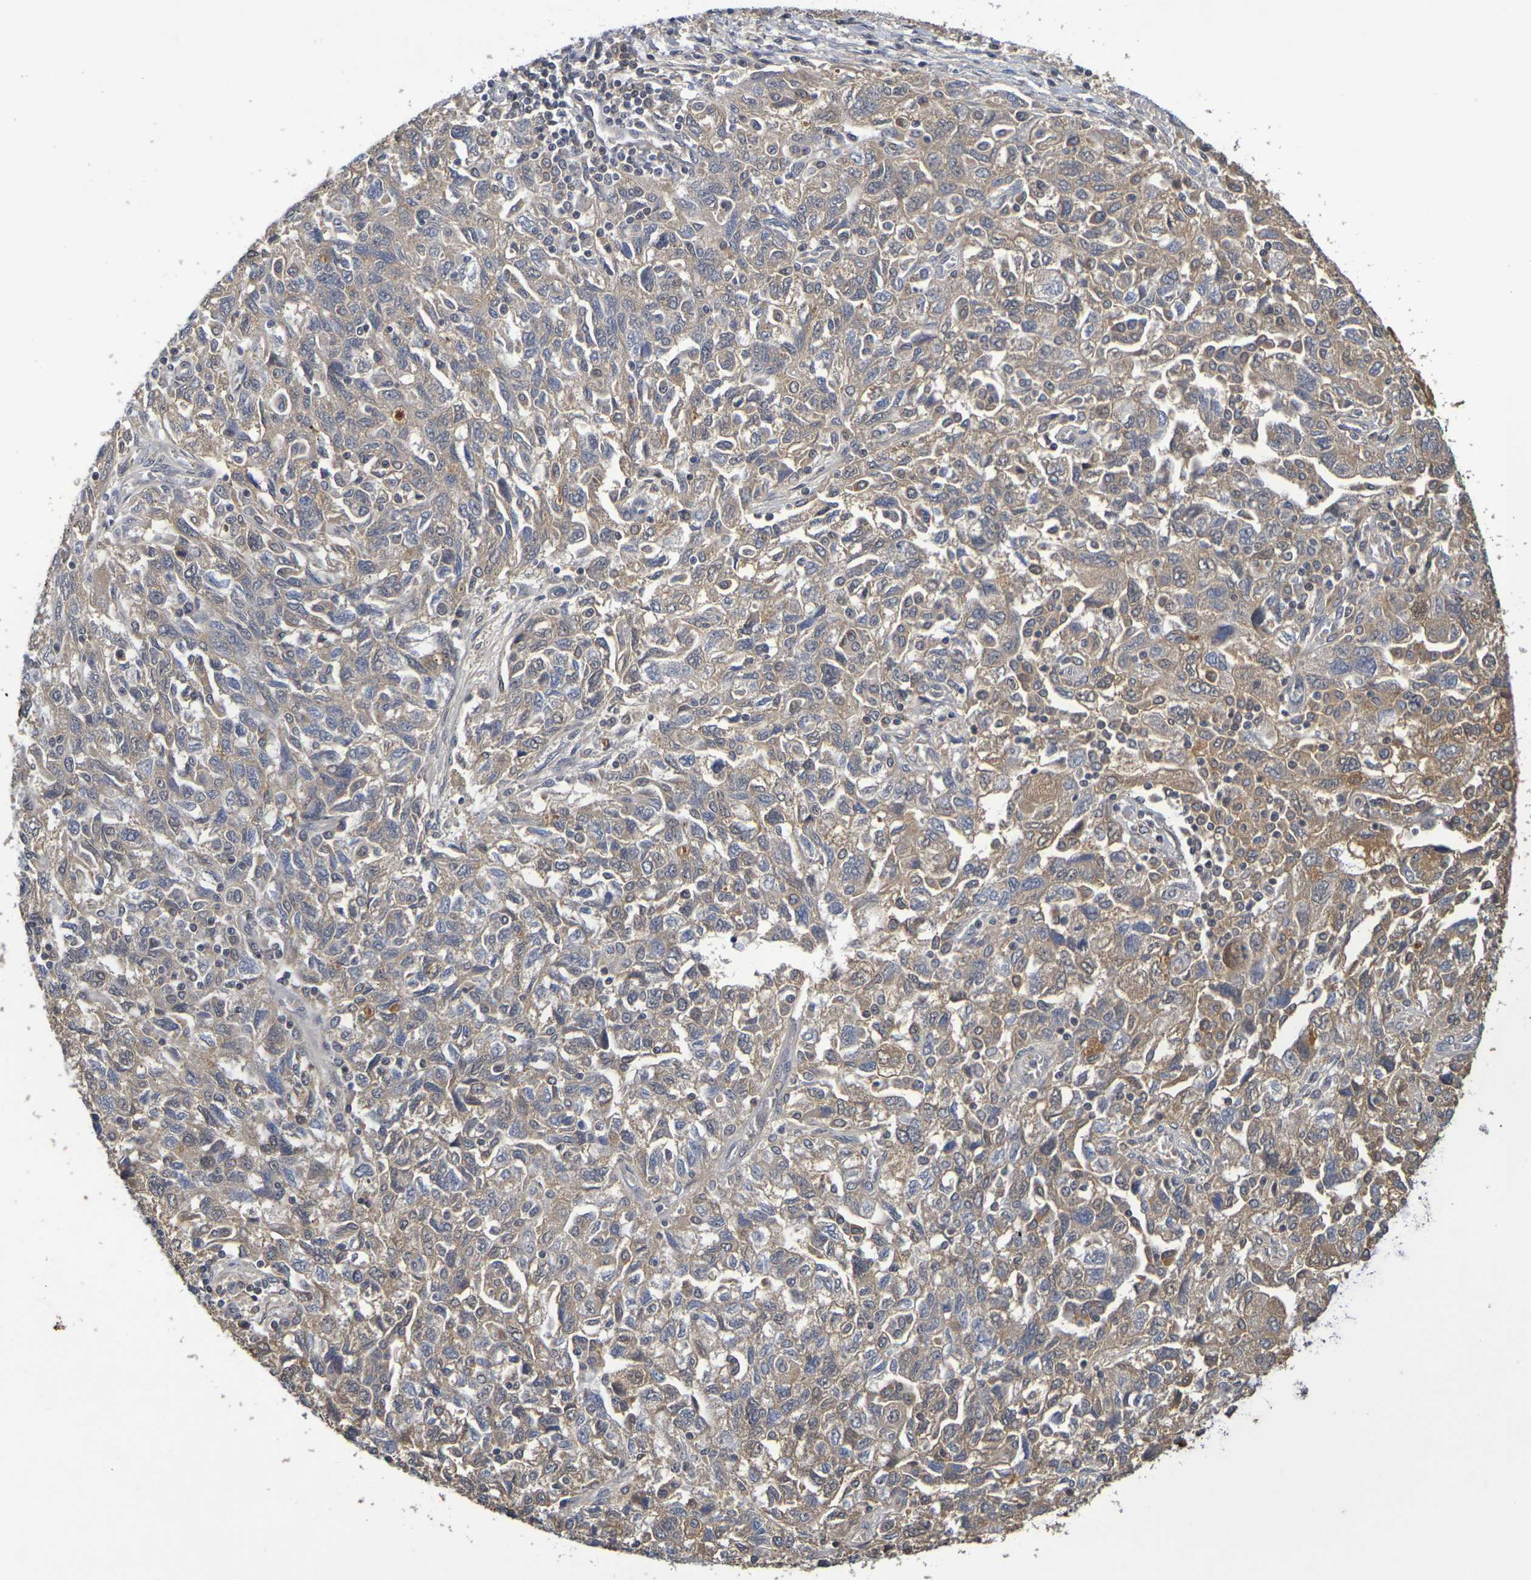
{"staining": {"intensity": "weak", "quantity": "25%-75%", "location": "nuclear"}, "tissue": "ovarian cancer", "cell_type": "Tumor cells", "image_type": "cancer", "snomed": [{"axis": "morphology", "description": "Carcinoma, NOS"}, {"axis": "morphology", "description": "Cystadenocarcinoma, serous, NOS"}, {"axis": "topography", "description": "Ovary"}], "caption": "Ovarian cancer (carcinoma) stained with immunohistochemistry (IHC) displays weak nuclear expression in about 25%-75% of tumor cells. The staining was performed using DAB (3,3'-diaminobenzidine) to visualize the protein expression in brown, while the nuclei were stained in blue with hematoxylin (Magnification: 20x).", "gene": "TERF2", "patient": {"sex": "female", "age": 69}}